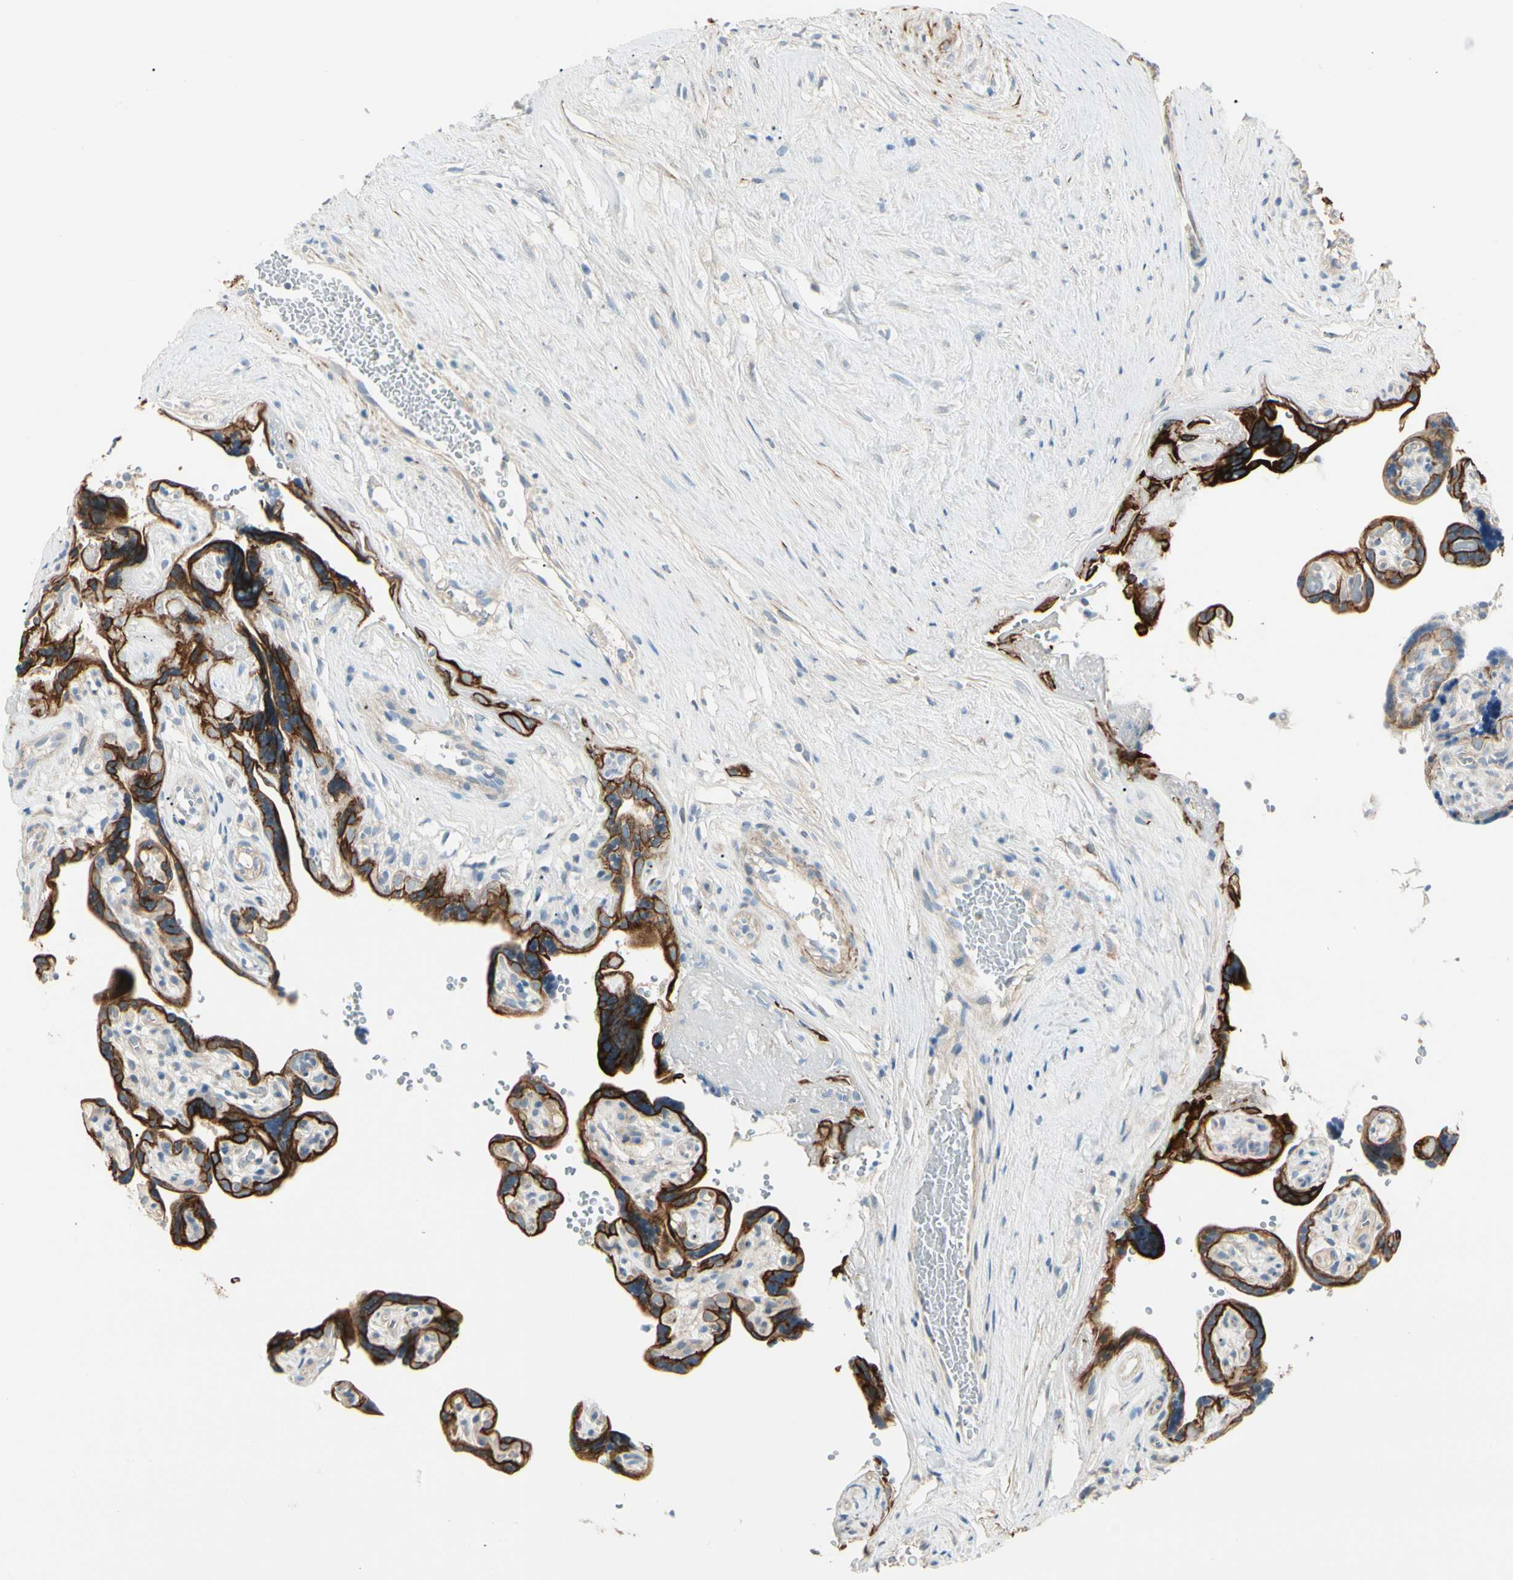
{"staining": {"intensity": "negative", "quantity": "none", "location": "none"}, "tissue": "placenta", "cell_type": "Decidual cells", "image_type": "normal", "snomed": [{"axis": "morphology", "description": "Normal tissue, NOS"}, {"axis": "topography", "description": "Placenta"}], "caption": "Decidual cells are negative for brown protein staining in normal placenta. (Brightfield microscopy of DAB IHC at high magnification).", "gene": "DUSP12", "patient": {"sex": "female", "age": 30}}